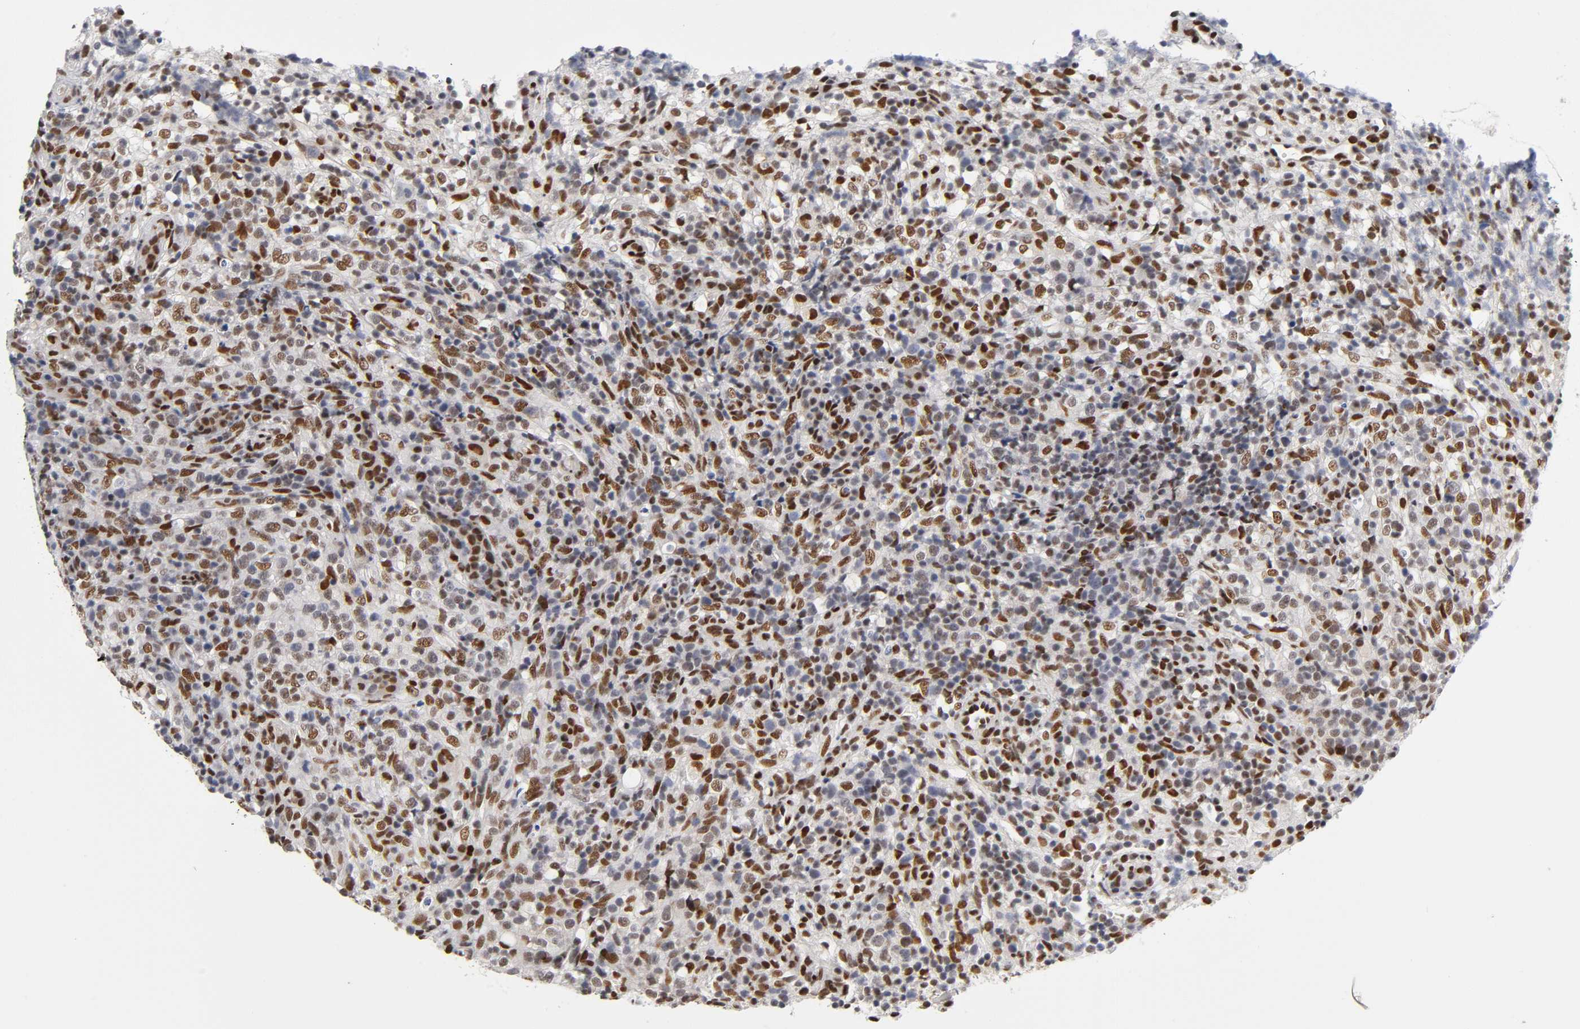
{"staining": {"intensity": "strong", "quantity": "25%-75%", "location": "nuclear"}, "tissue": "lymphoma", "cell_type": "Tumor cells", "image_type": "cancer", "snomed": [{"axis": "morphology", "description": "Malignant lymphoma, non-Hodgkin's type, High grade"}, {"axis": "topography", "description": "Lymph node"}], "caption": "IHC staining of lymphoma, which demonstrates high levels of strong nuclear positivity in approximately 25%-75% of tumor cells indicating strong nuclear protein expression. The staining was performed using DAB (3,3'-diaminobenzidine) (brown) for protein detection and nuclei were counterstained in hematoxylin (blue).", "gene": "NR3C1", "patient": {"sex": "female", "age": 76}}